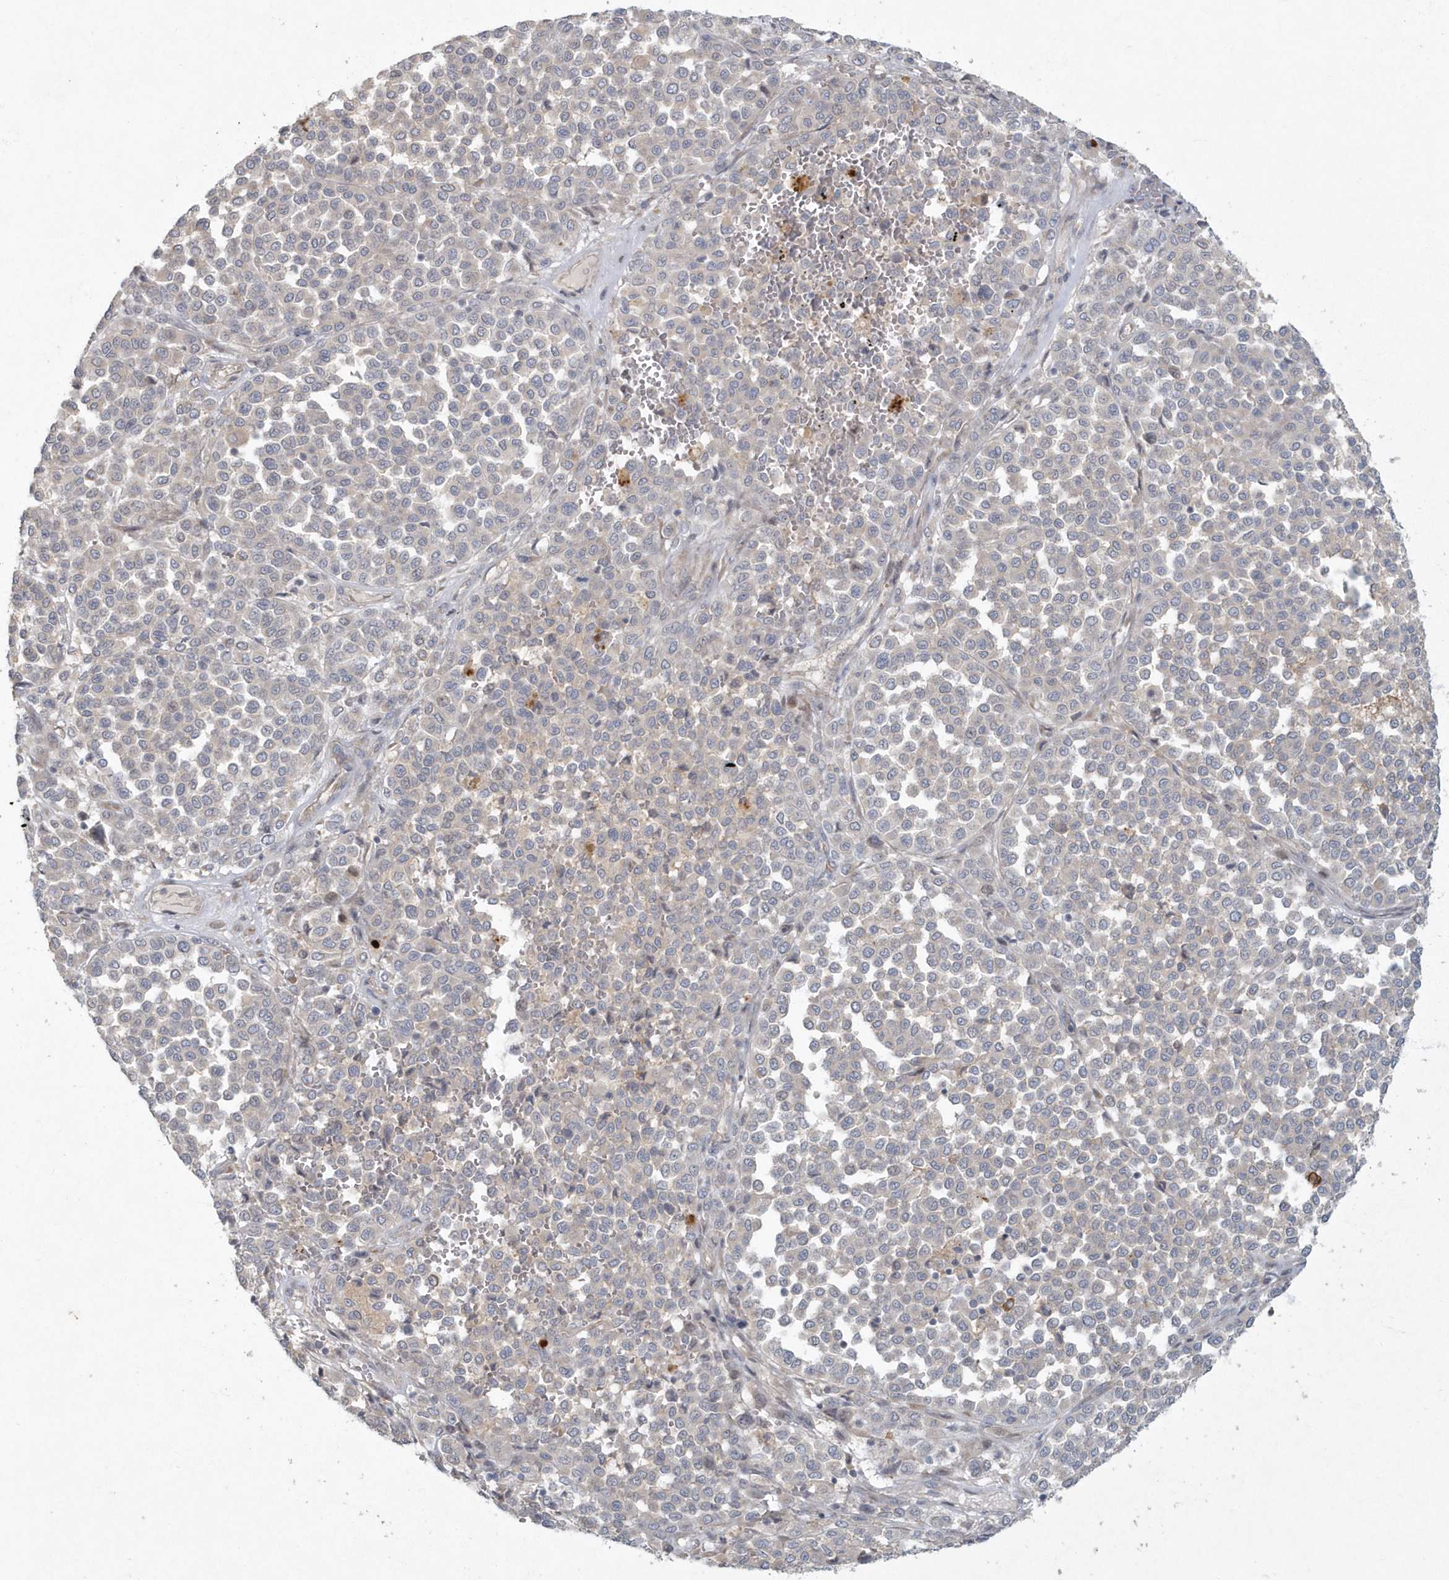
{"staining": {"intensity": "negative", "quantity": "none", "location": "none"}, "tissue": "melanoma", "cell_type": "Tumor cells", "image_type": "cancer", "snomed": [{"axis": "morphology", "description": "Malignant melanoma, Metastatic site"}, {"axis": "topography", "description": "Pancreas"}], "caption": "This is a micrograph of IHC staining of melanoma, which shows no expression in tumor cells.", "gene": "ARHGEF38", "patient": {"sex": "female", "age": 30}}